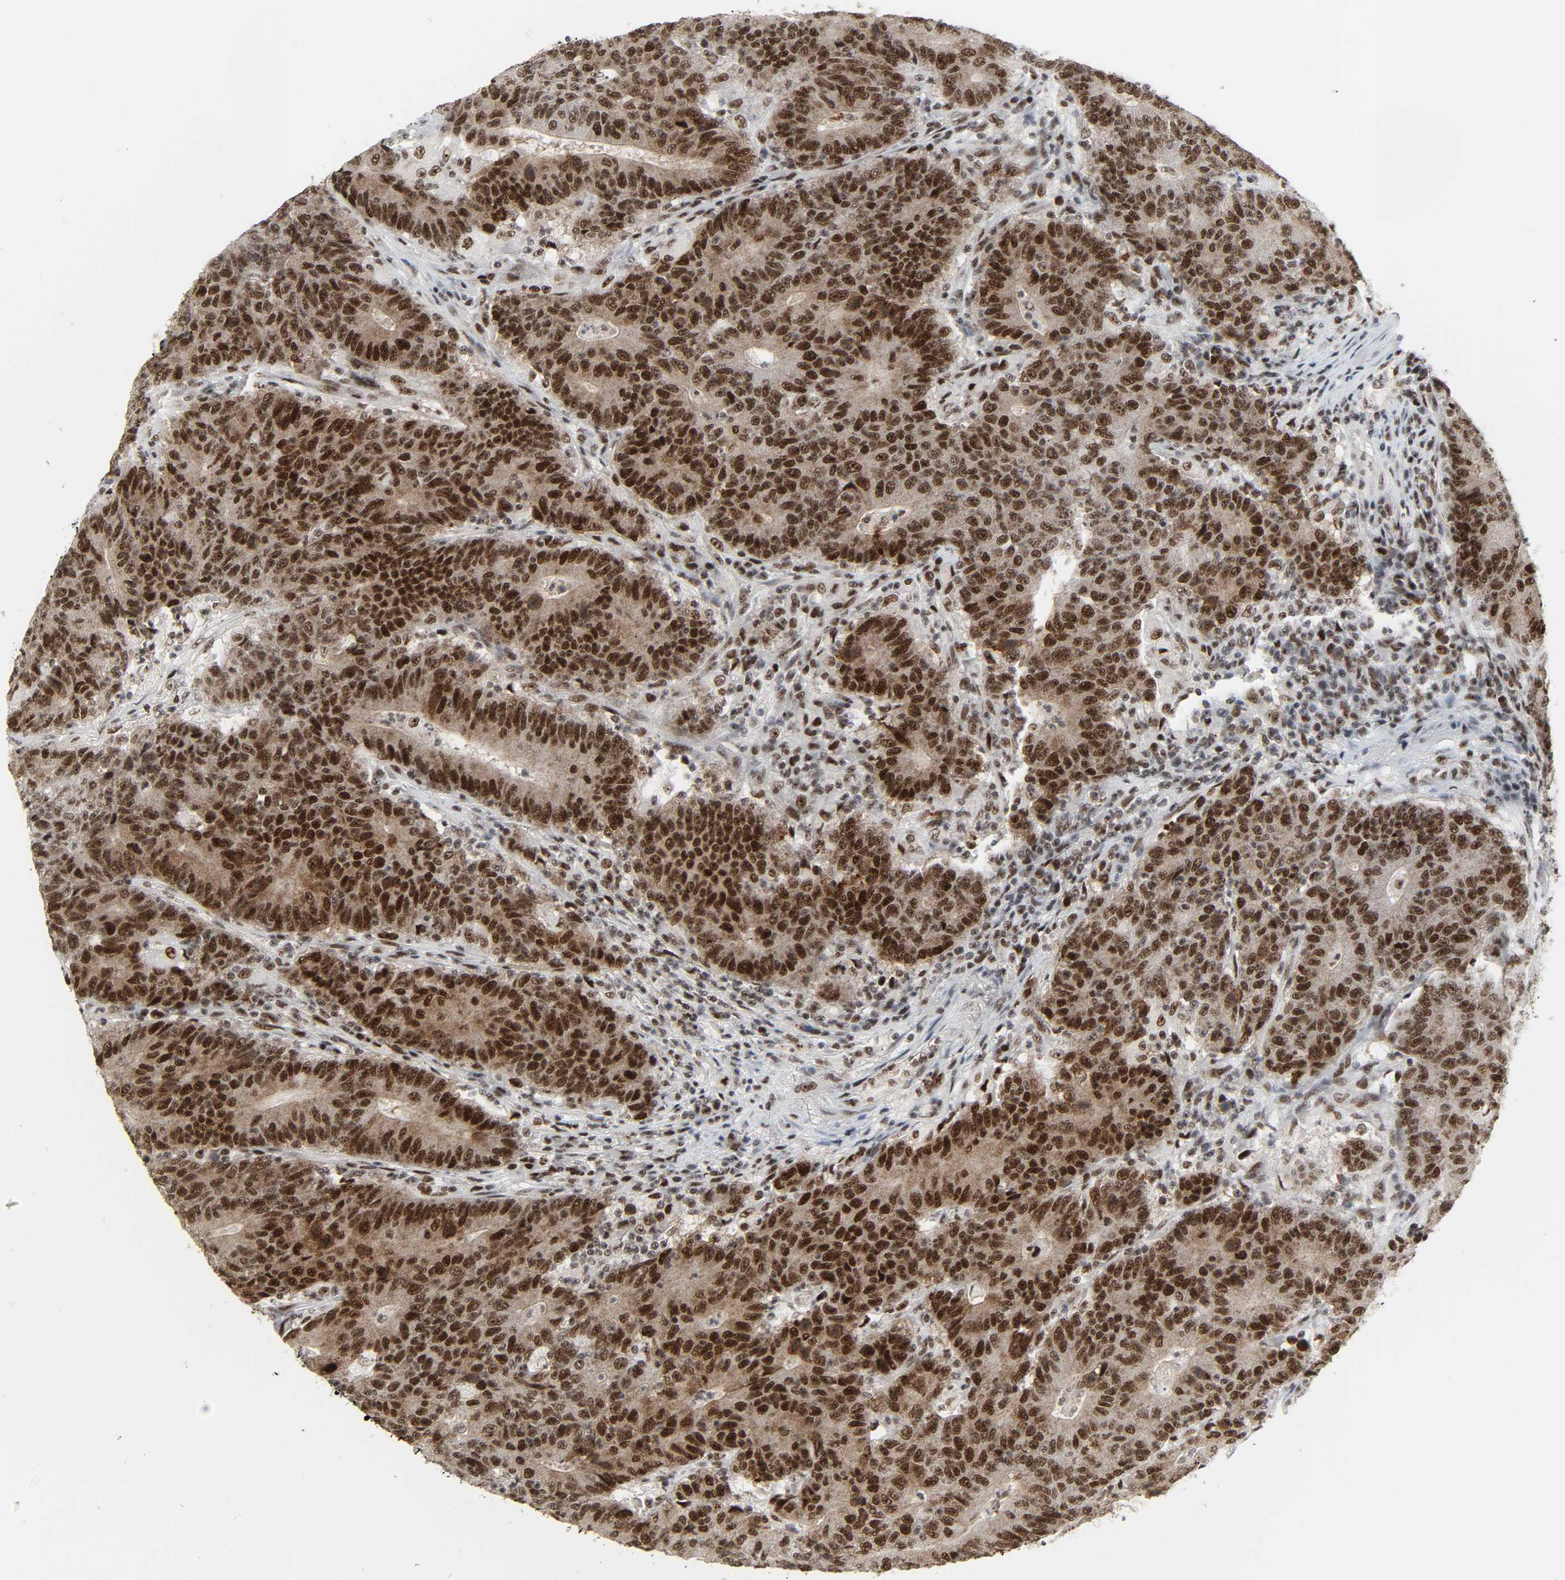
{"staining": {"intensity": "strong", "quantity": ">75%", "location": "nuclear"}, "tissue": "colorectal cancer", "cell_type": "Tumor cells", "image_type": "cancer", "snomed": [{"axis": "morphology", "description": "Normal tissue, NOS"}, {"axis": "morphology", "description": "Adenocarcinoma, NOS"}, {"axis": "topography", "description": "Colon"}], "caption": "The image demonstrates staining of colorectal adenocarcinoma, revealing strong nuclear protein expression (brown color) within tumor cells.", "gene": "CDK7", "patient": {"sex": "female", "age": 75}}